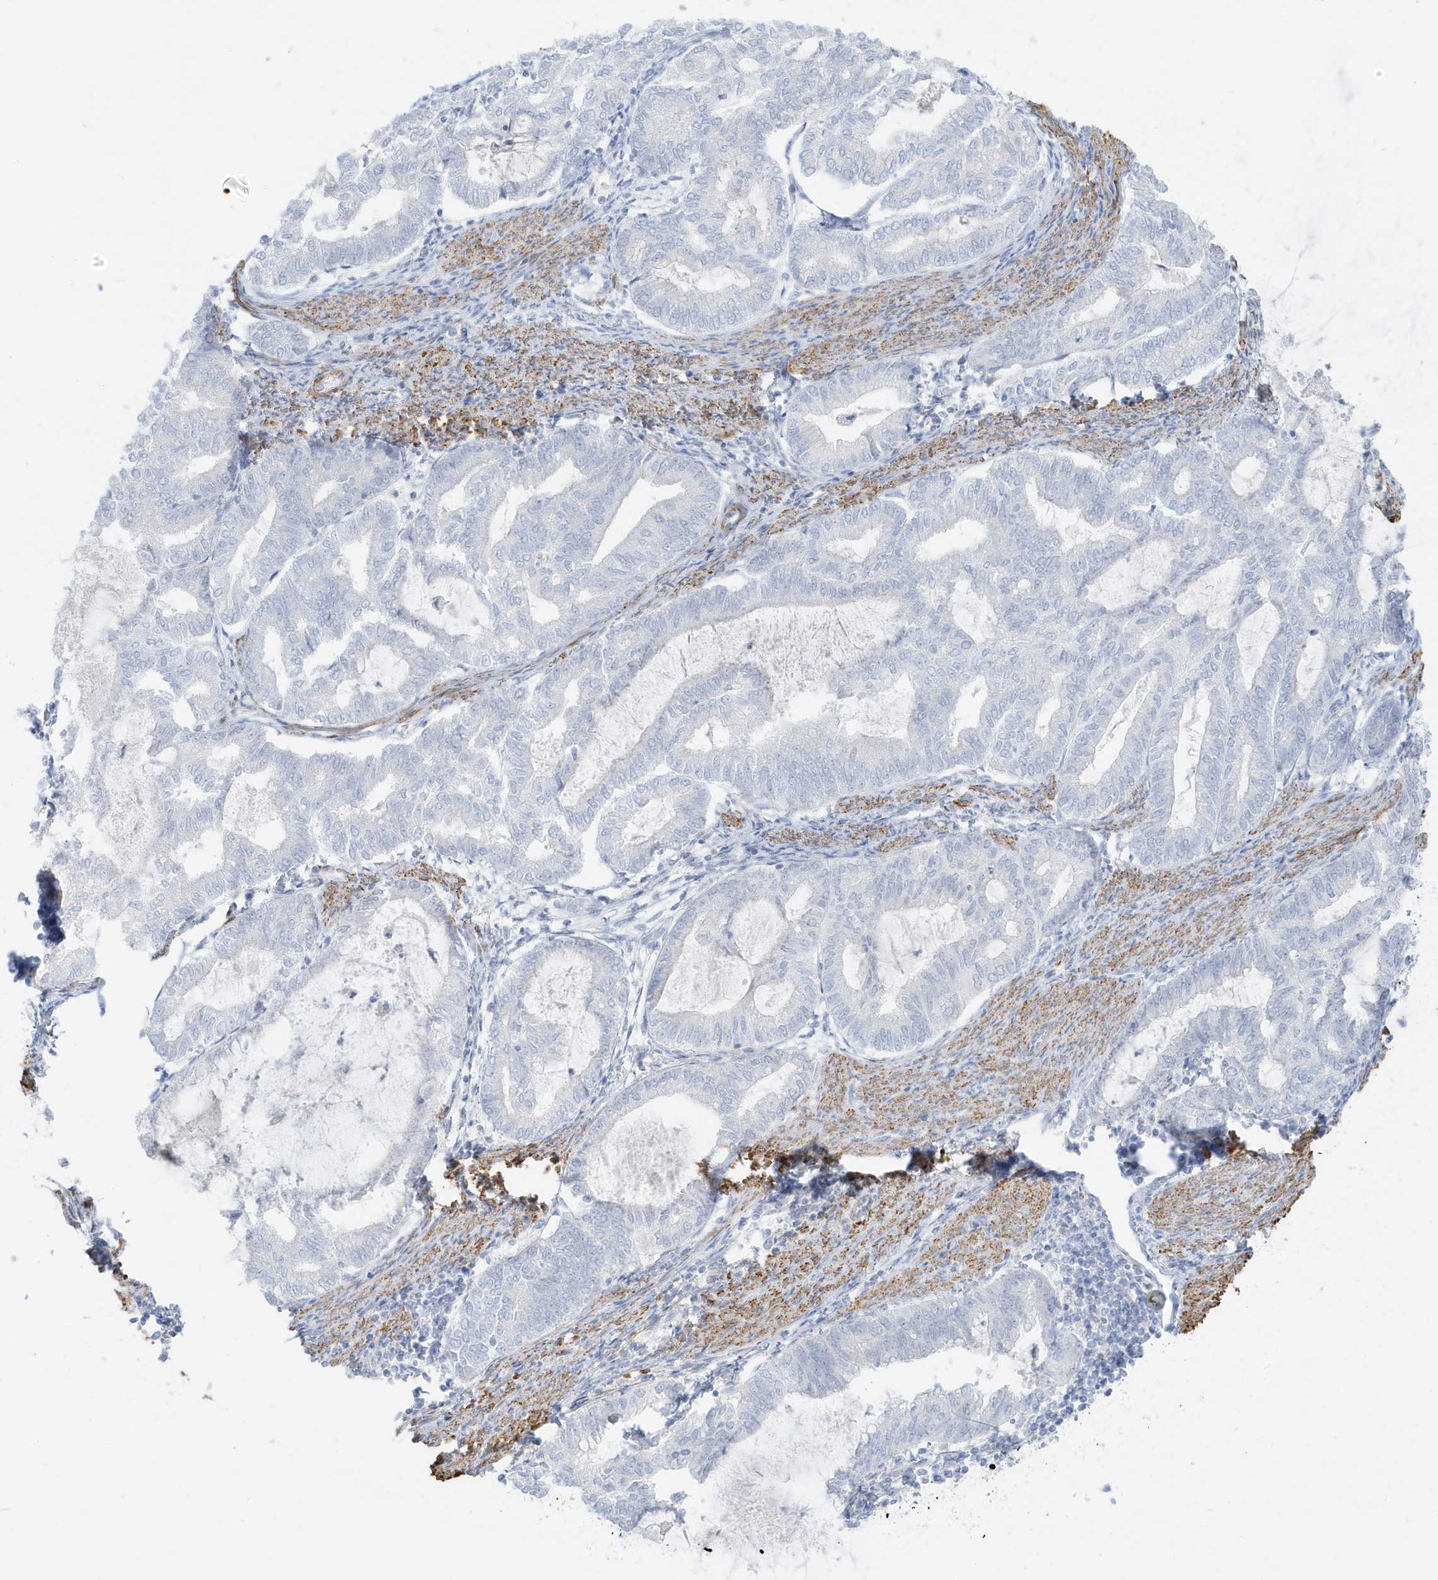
{"staining": {"intensity": "negative", "quantity": "none", "location": "none"}, "tissue": "endometrial cancer", "cell_type": "Tumor cells", "image_type": "cancer", "snomed": [{"axis": "morphology", "description": "Adenocarcinoma, NOS"}, {"axis": "topography", "description": "Endometrium"}], "caption": "High power microscopy micrograph of an IHC micrograph of adenocarcinoma (endometrial), revealing no significant expression in tumor cells.", "gene": "SLC22A13", "patient": {"sex": "female", "age": 79}}